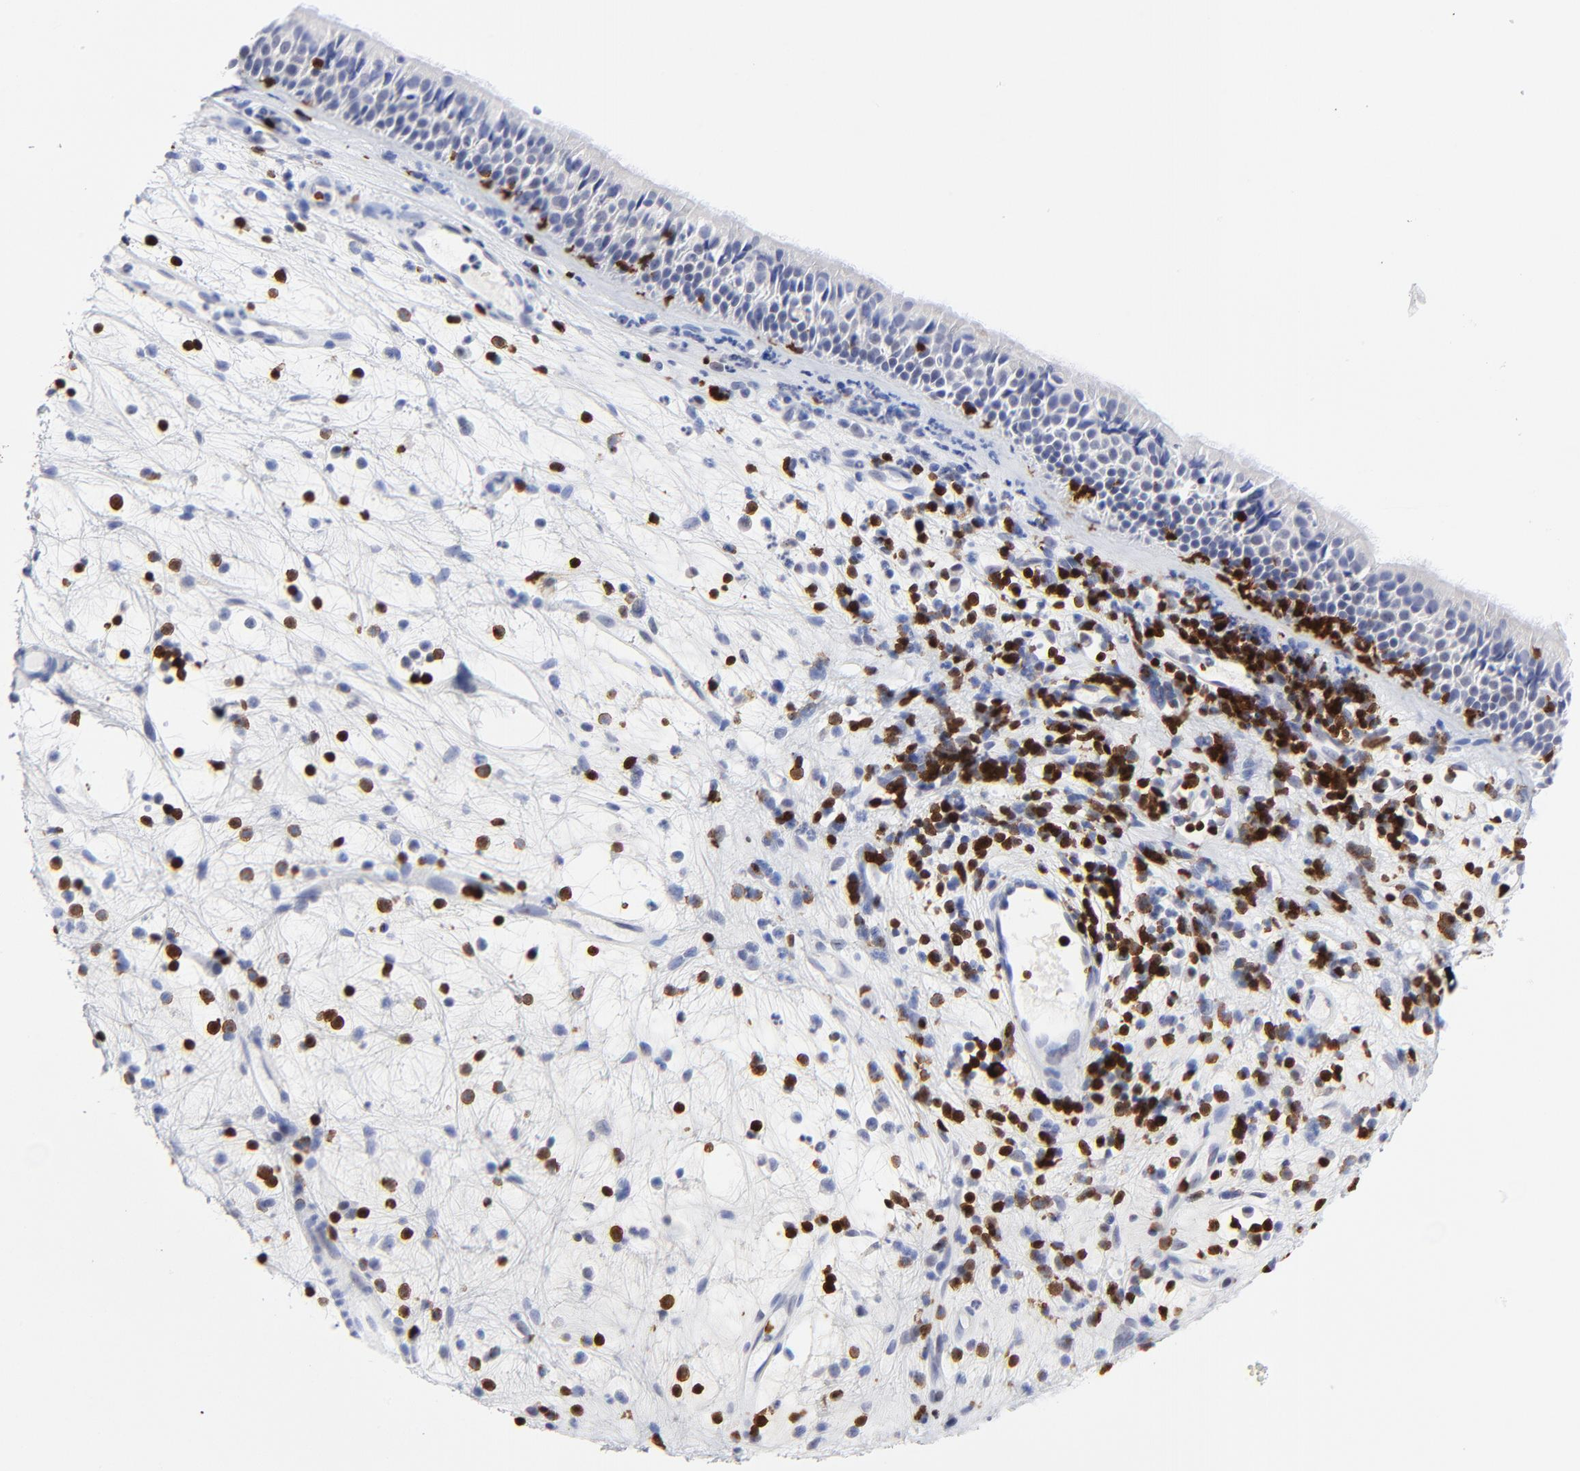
{"staining": {"intensity": "negative", "quantity": "none", "location": "none"}, "tissue": "nasopharynx", "cell_type": "Respiratory epithelial cells", "image_type": "normal", "snomed": [{"axis": "morphology", "description": "Normal tissue, NOS"}, {"axis": "topography", "description": "Nasopharynx"}], "caption": "IHC histopathology image of benign nasopharynx: human nasopharynx stained with DAB shows no significant protein staining in respiratory epithelial cells.", "gene": "ZAP70", "patient": {"sex": "female", "age": 78}}